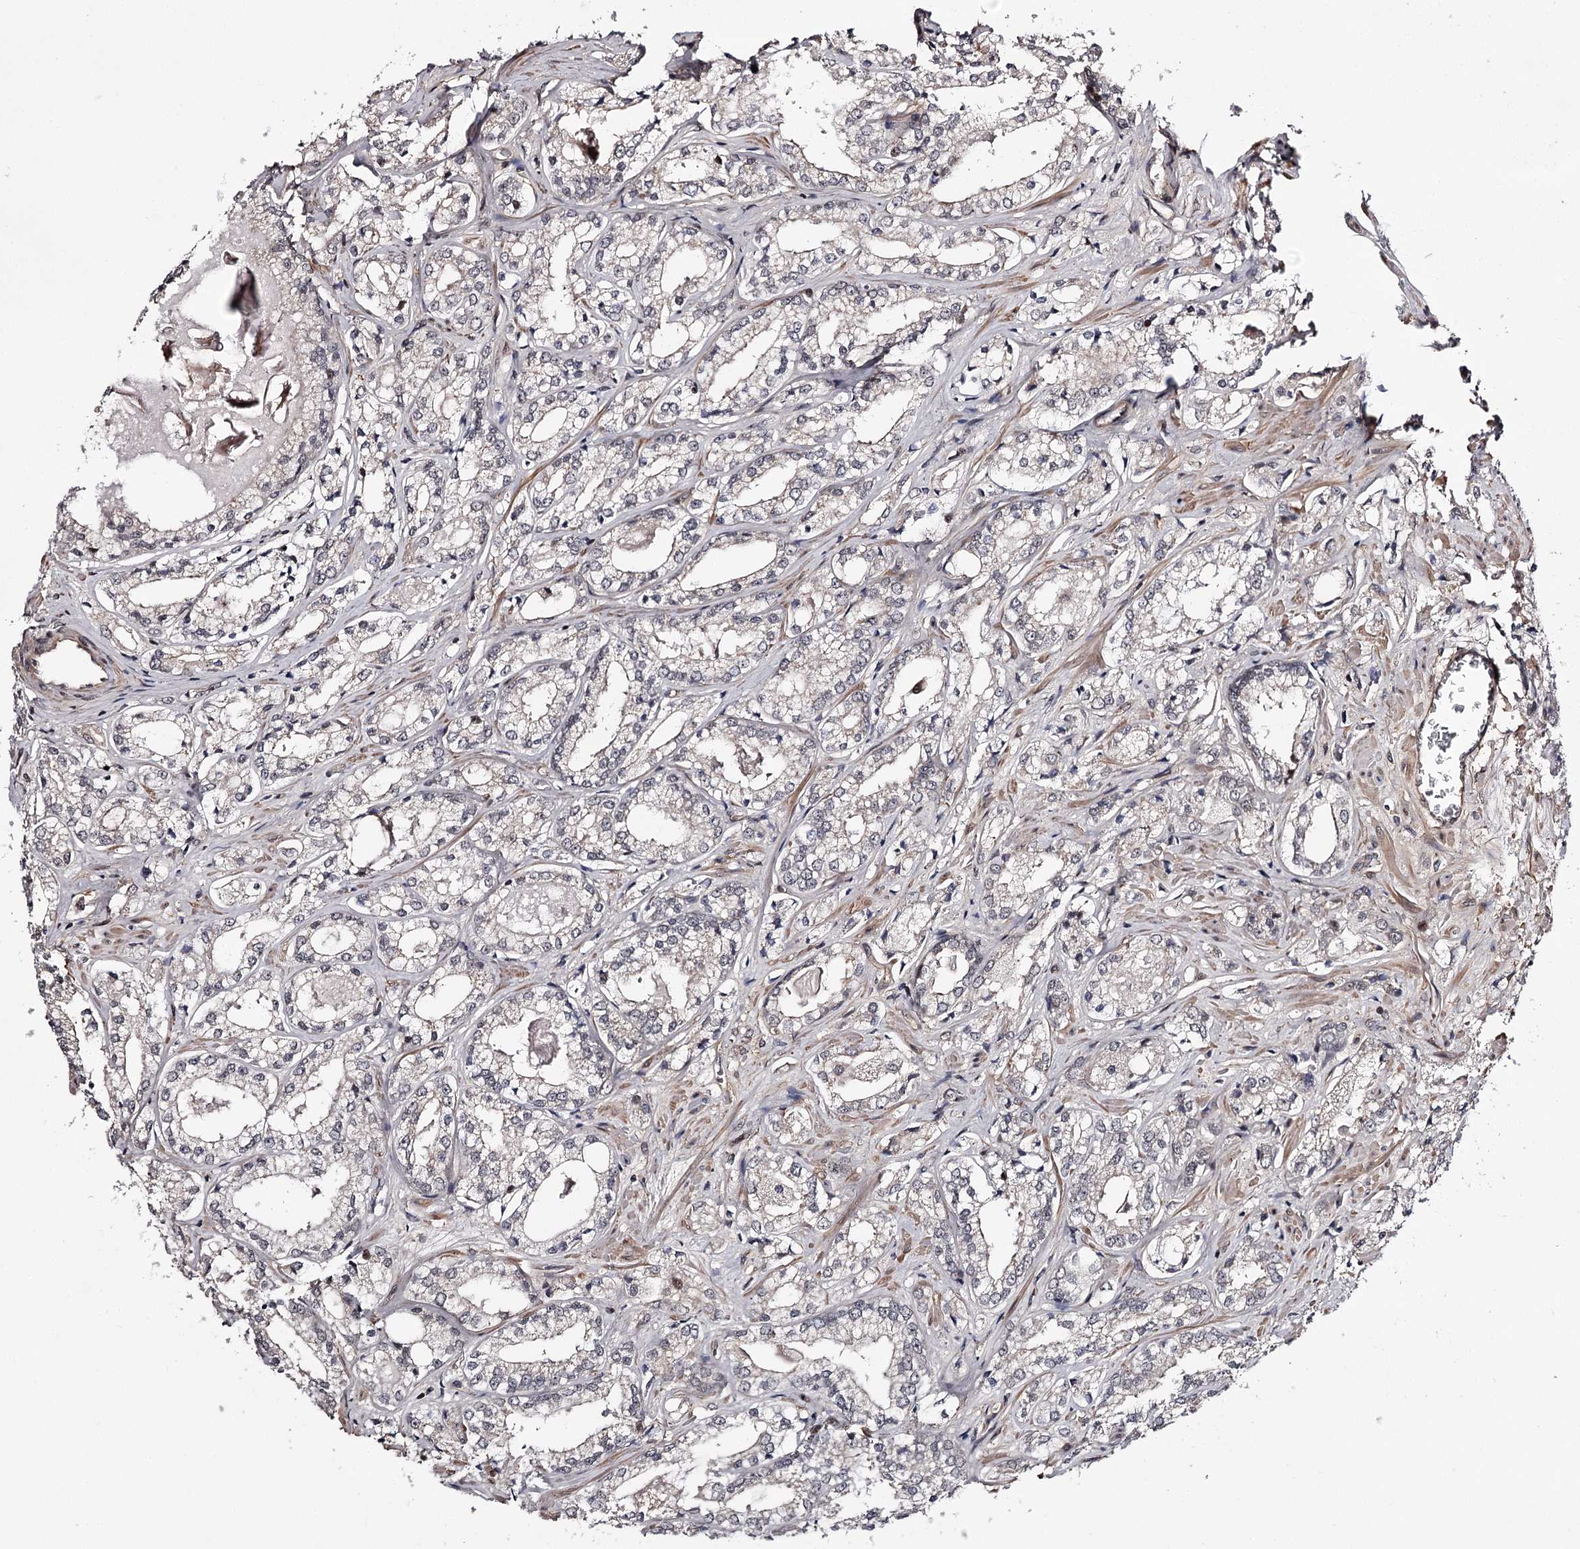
{"staining": {"intensity": "weak", "quantity": "<25%", "location": "nuclear"}, "tissue": "prostate cancer", "cell_type": "Tumor cells", "image_type": "cancer", "snomed": [{"axis": "morphology", "description": "Adenocarcinoma, Low grade"}, {"axis": "topography", "description": "Prostate"}], "caption": "An immunohistochemistry photomicrograph of prostate cancer (low-grade adenocarcinoma) is shown. There is no staining in tumor cells of prostate cancer (low-grade adenocarcinoma).", "gene": "TTC33", "patient": {"sex": "male", "age": 47}}